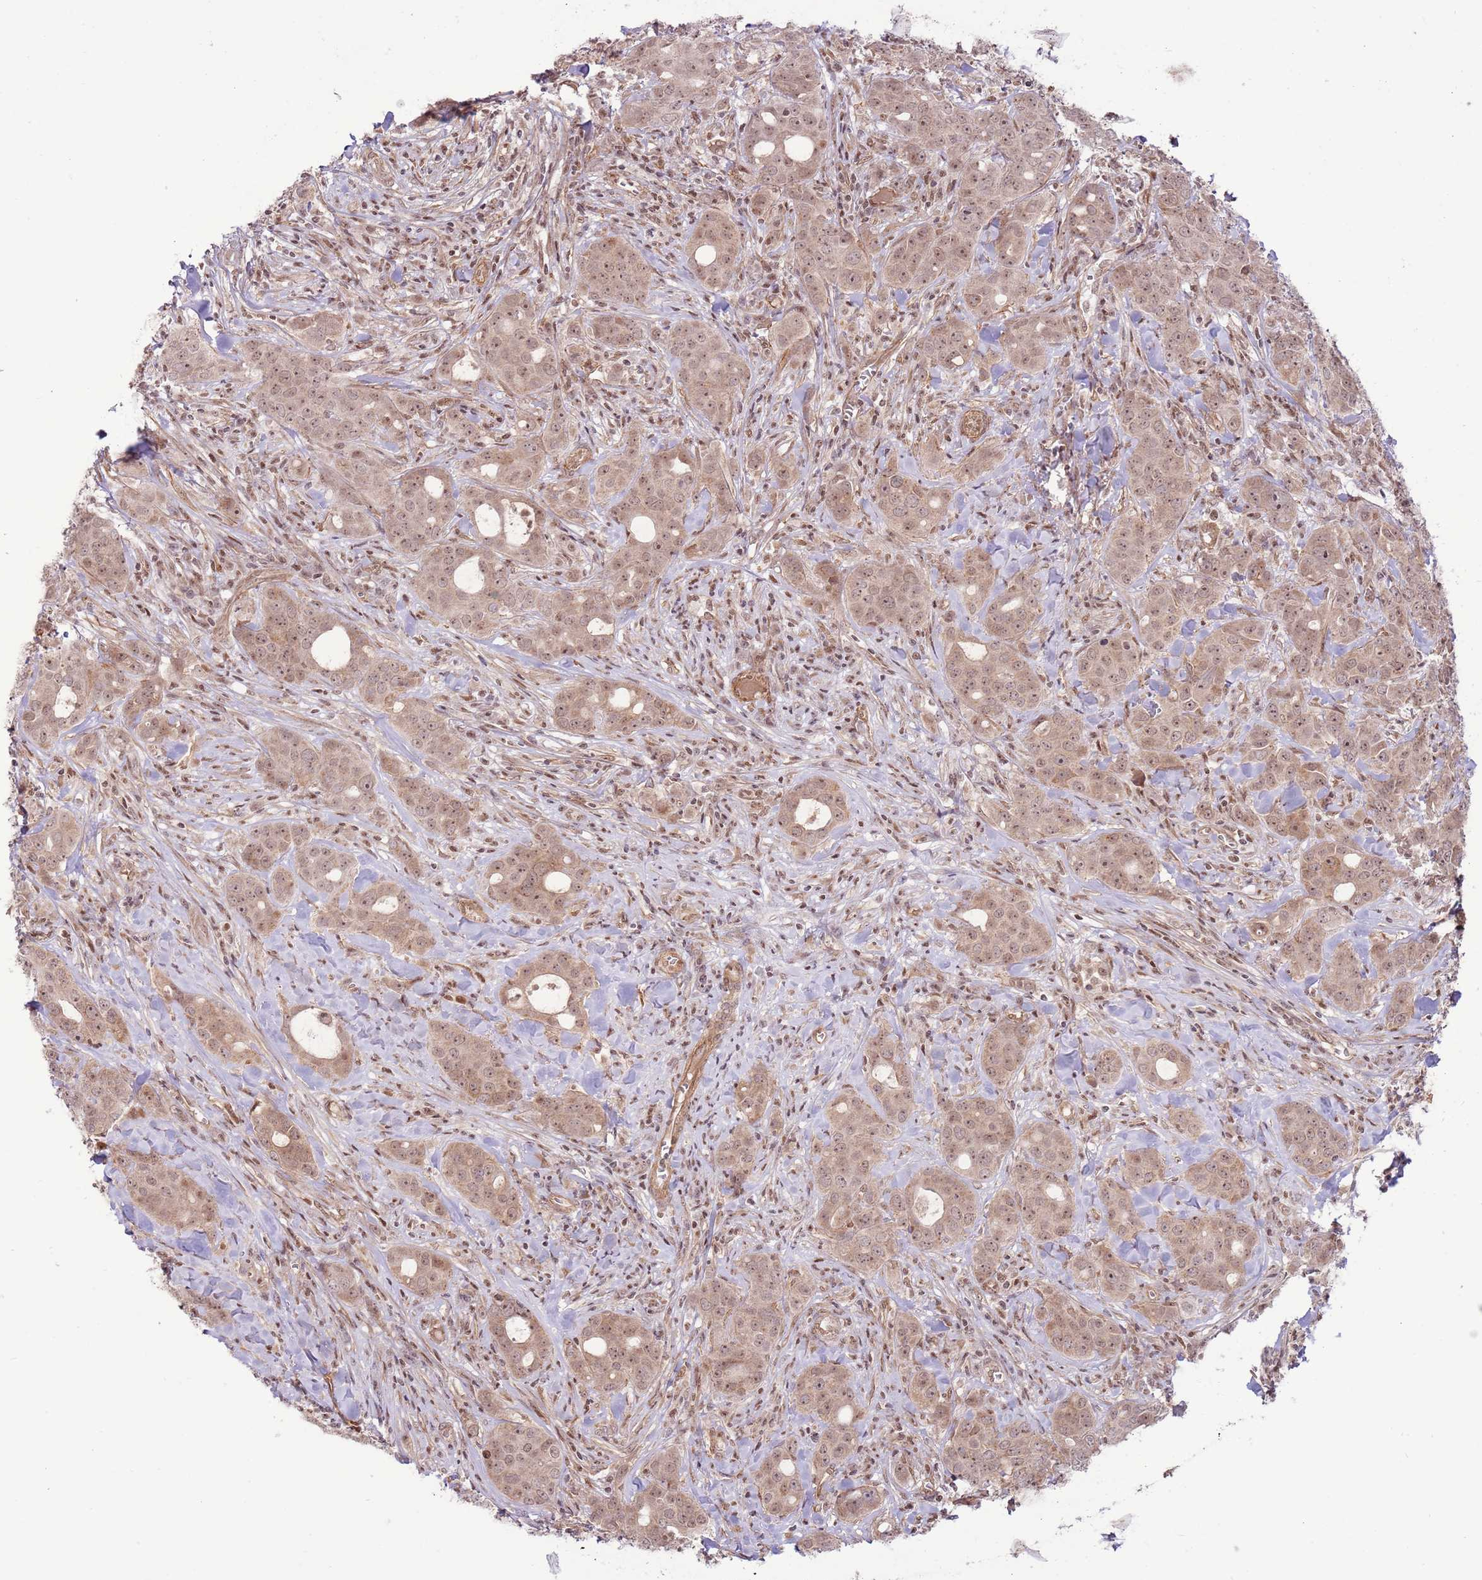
{"staining": {"intensity": "moderate", "quantity": ">75%", "location": "cytoplasmic/membranous,nuclear"}, "tissue": "breast cancer", "cell_type": "Tumor cells", "image_type": "cancer", "snomed": [{"axis": "morphology", "description": "Duct carcinoma"}, {"axis": "topography", "description": "Breast"}], "caption": "Brown immunohistochemical staining in breast cancer (invasive ductal carcinoma) demonstrates moderate cytoplasmic/membranous and nuclear positivity in approximately >75% of tumor cells. The staining is performed using DAB brown chromogen to label protein expression. The nuclei are counter-stained blue using hematoxylin.", "gene": "DCAF4", "patient": {"sex": "female", "age": 43}}